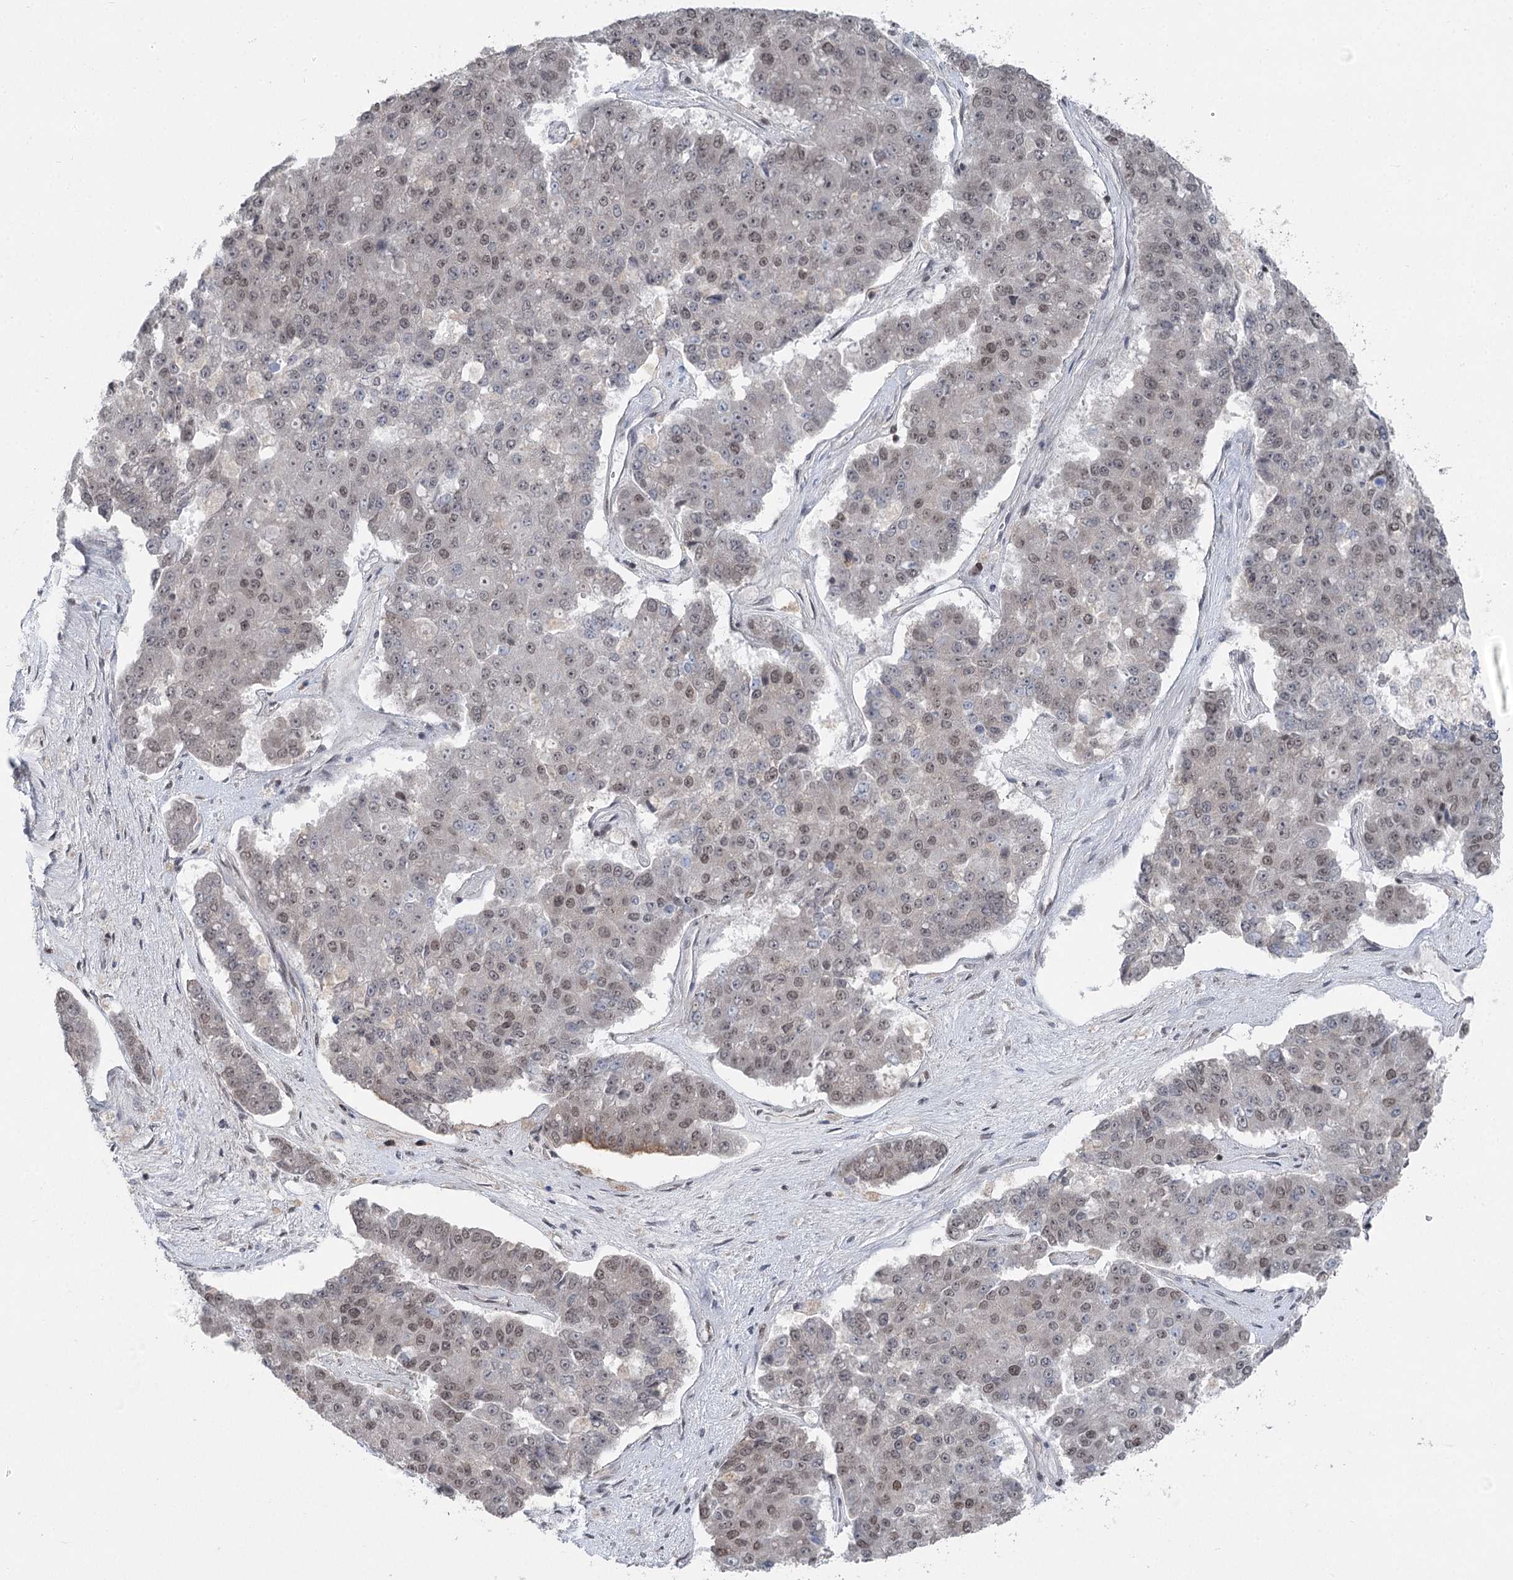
{"staining": {"intensity": "weak", "quantity": "25%-75%", "location": "nuclear"}, "tissue": "pancreatic cancer", "cell_type": "Tumor cells", "image_type": "cancer", "snomed": [{"axis": "morphology", "description": "Adenocarcinoma, NOS"}, {"axis": "topography", "description": "Pancreas"}], "caption": "This is an image of immunohistochemistry staining of pancreatic cancer, which shows weak expression in the nuclear of tumor cells.", "gene": "CGGBP1", "patient": {"sex": "male", "age": 50}}